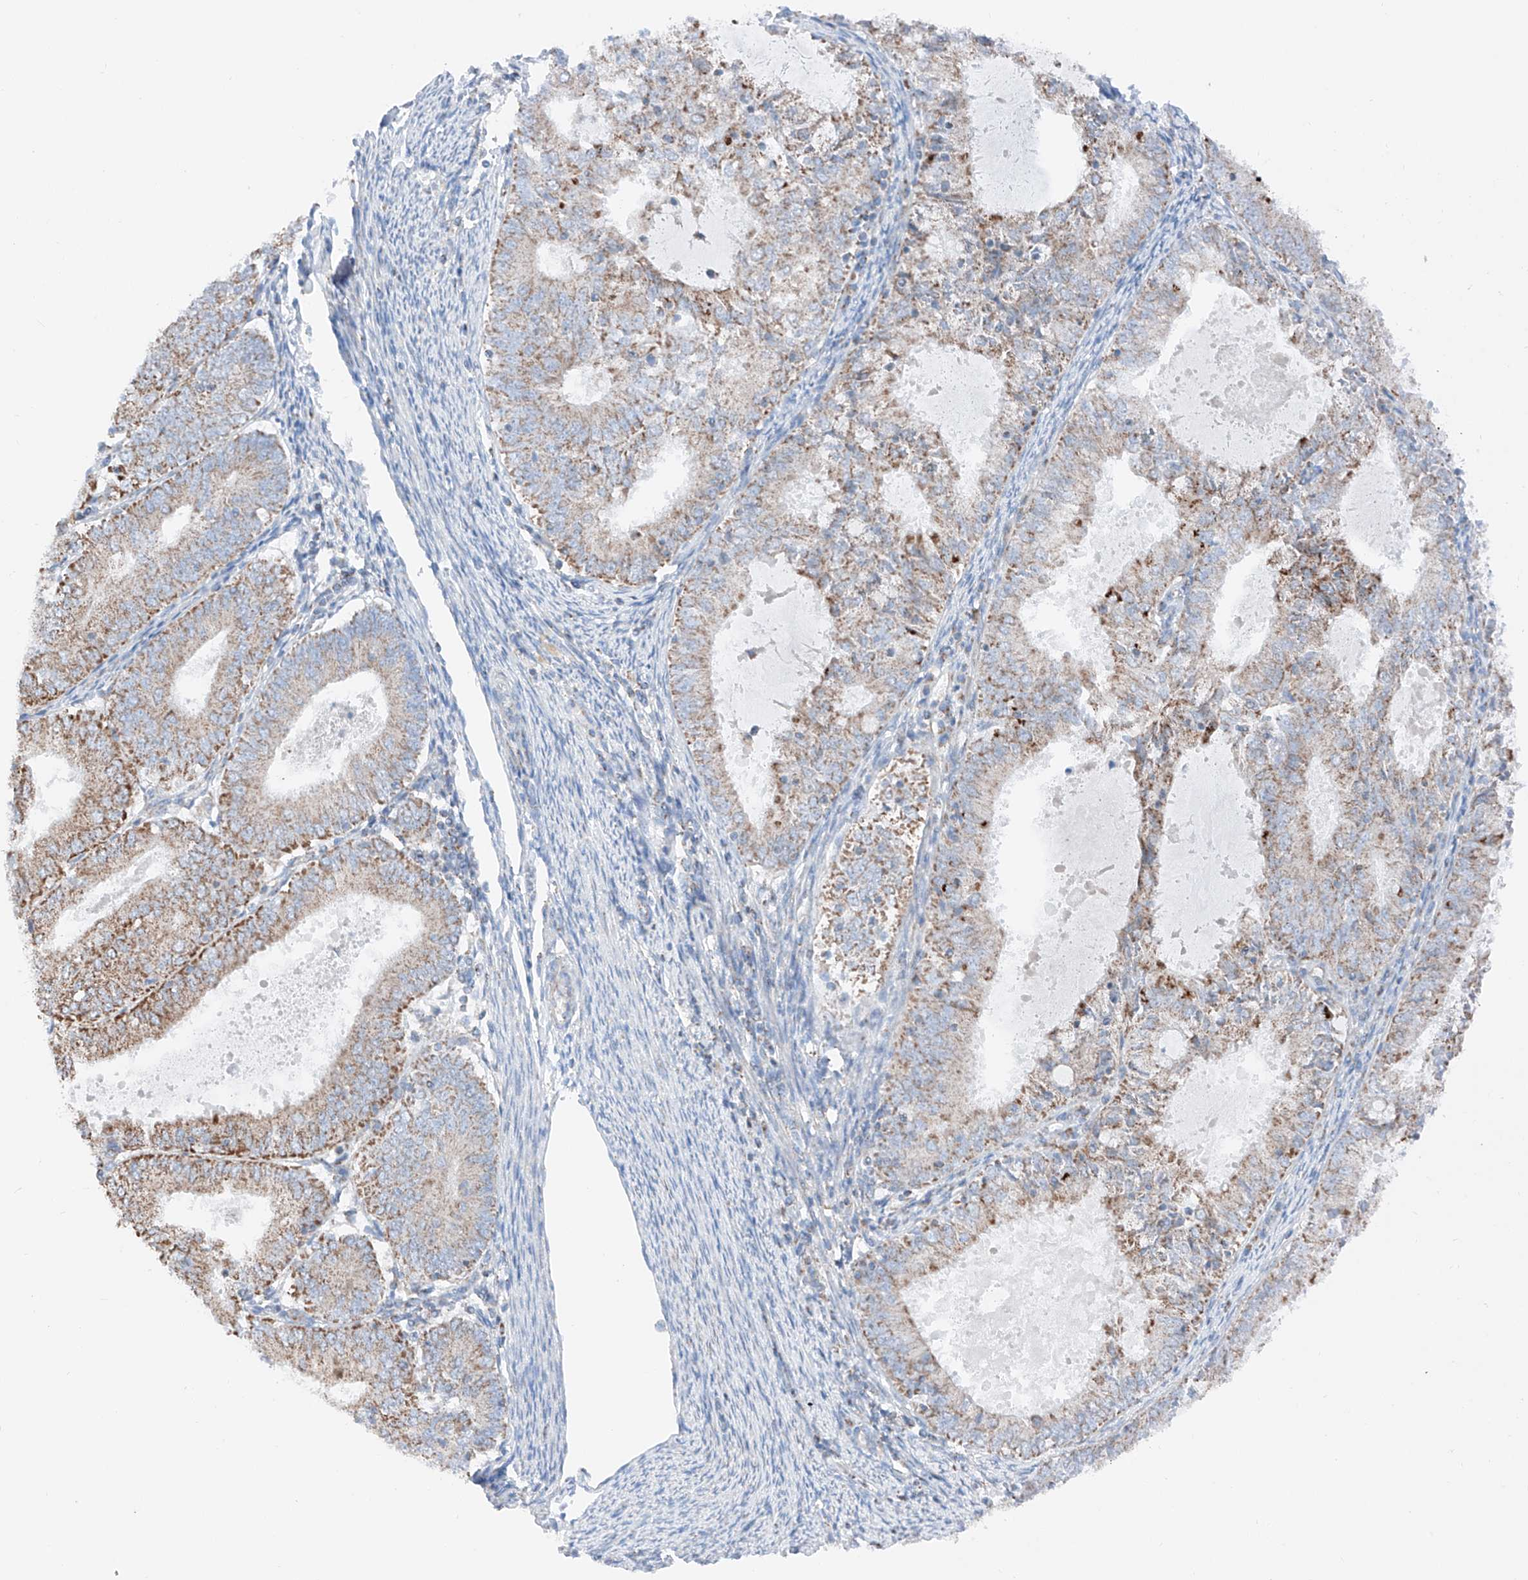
{"staining": {"intensity": "moderate", "quantity": "25%-75%", "location": "cytoplasmic/membranous"}, "tissue": "endometrial cancer", "cell_type": "Tumor cells", "image_type": "cancer", "snomed": [{"axis": "morphology", "description": "Adenocarcinoma, NOS"}, {"axis": "topography", "description": "Endometrium"}], "caption": "A brown stain shows moderate cytoplasmic/membranous positivity of a protein in endometrial cancer tumor cells.", "gene": "MRAP", "patient": {"sex": "female", "age": 57}}